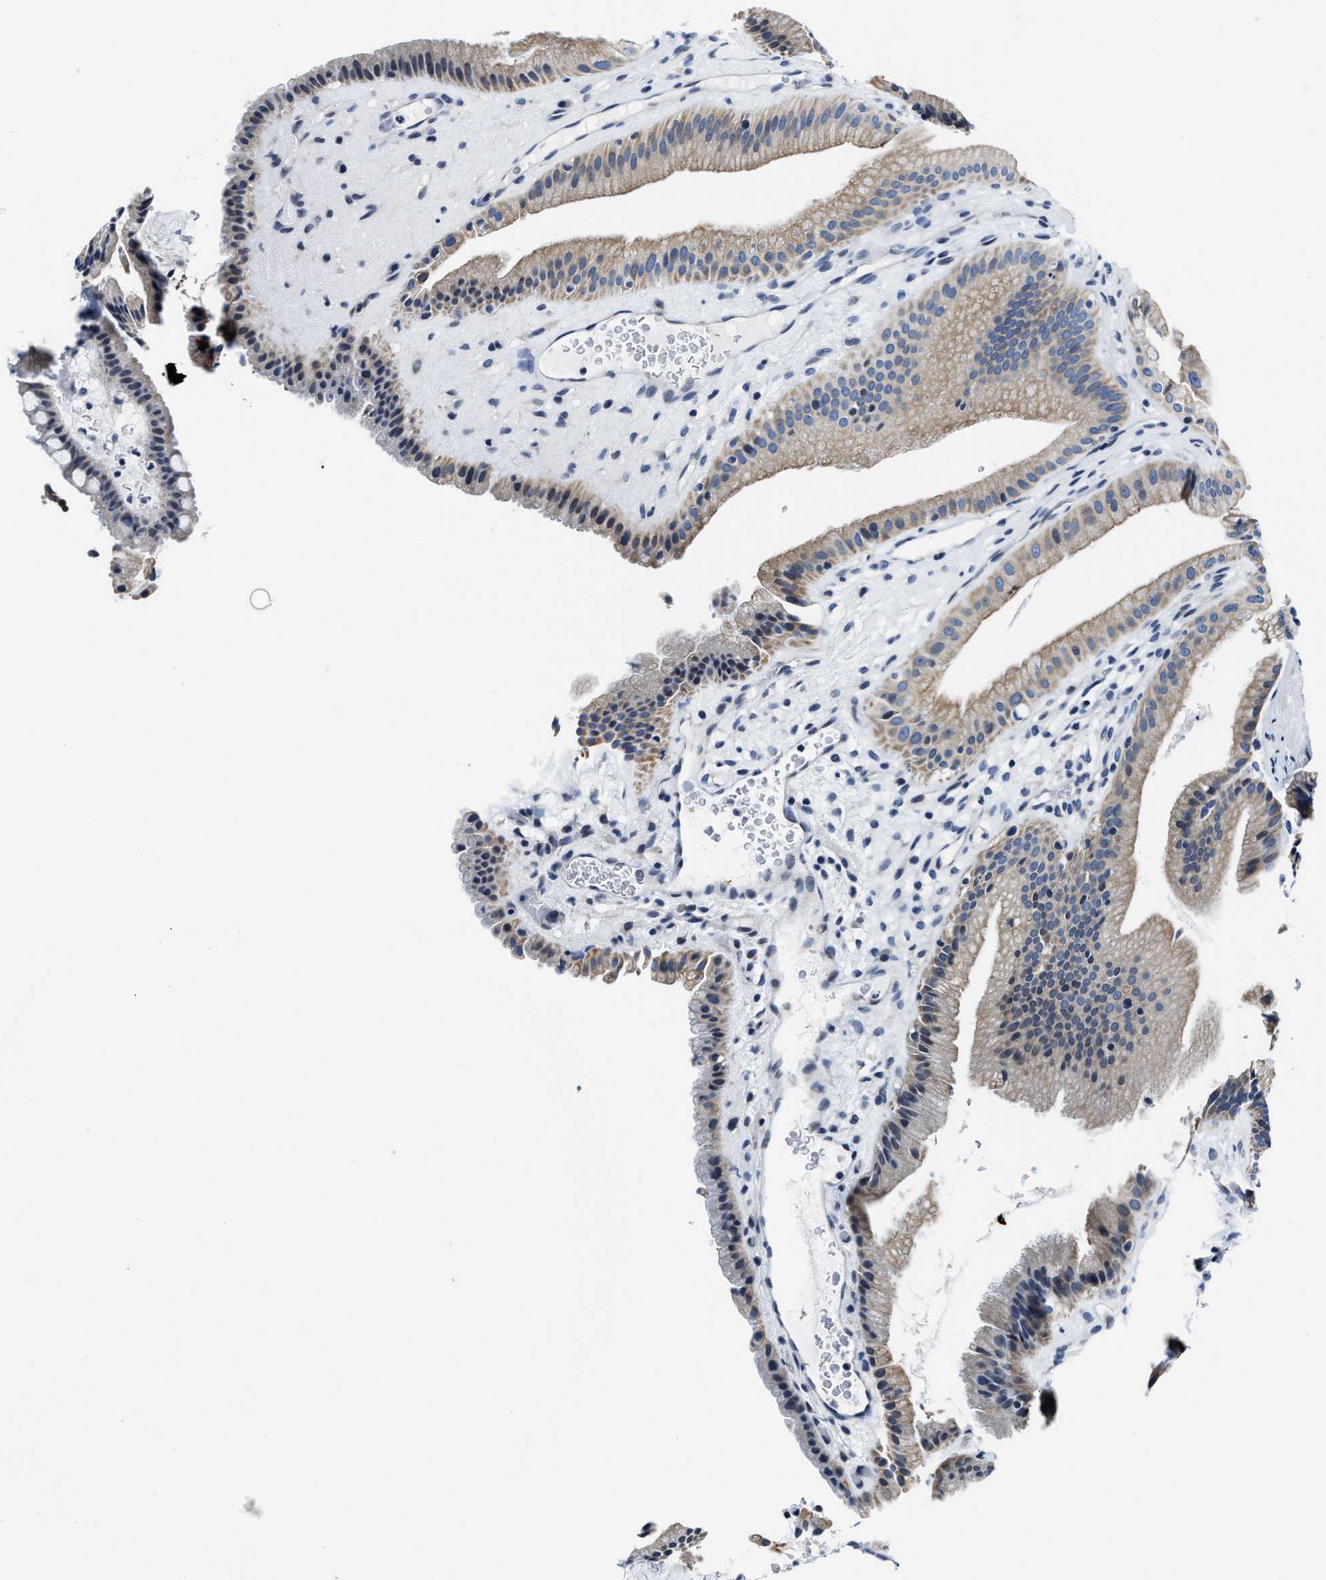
{"staining": {"intensity": "weak", "quantity": ">75%", "location": "cytoplasmic/membranous"}, "tissue": "gallbladder", "cell_type": "Glandular cells", "image_type": "normal", "snomed": [{"axis": "morphology", "description": "Normal tissue, NOS"}, {"axis": "topography", "description": "Gallbladder"}], "caption": "The histopathology image reveals immunohistochemical staining of benign gallbladder. There is weak cytoplasmic/membranous expression is identified in about >75% of glandular cells. (Stains: DAB in brown, nuclei in blue, Microscopy: brightfield microscopy at high magnification).", "gene": "ASZ1", "patient": {"sex": "male", "age": 49}}